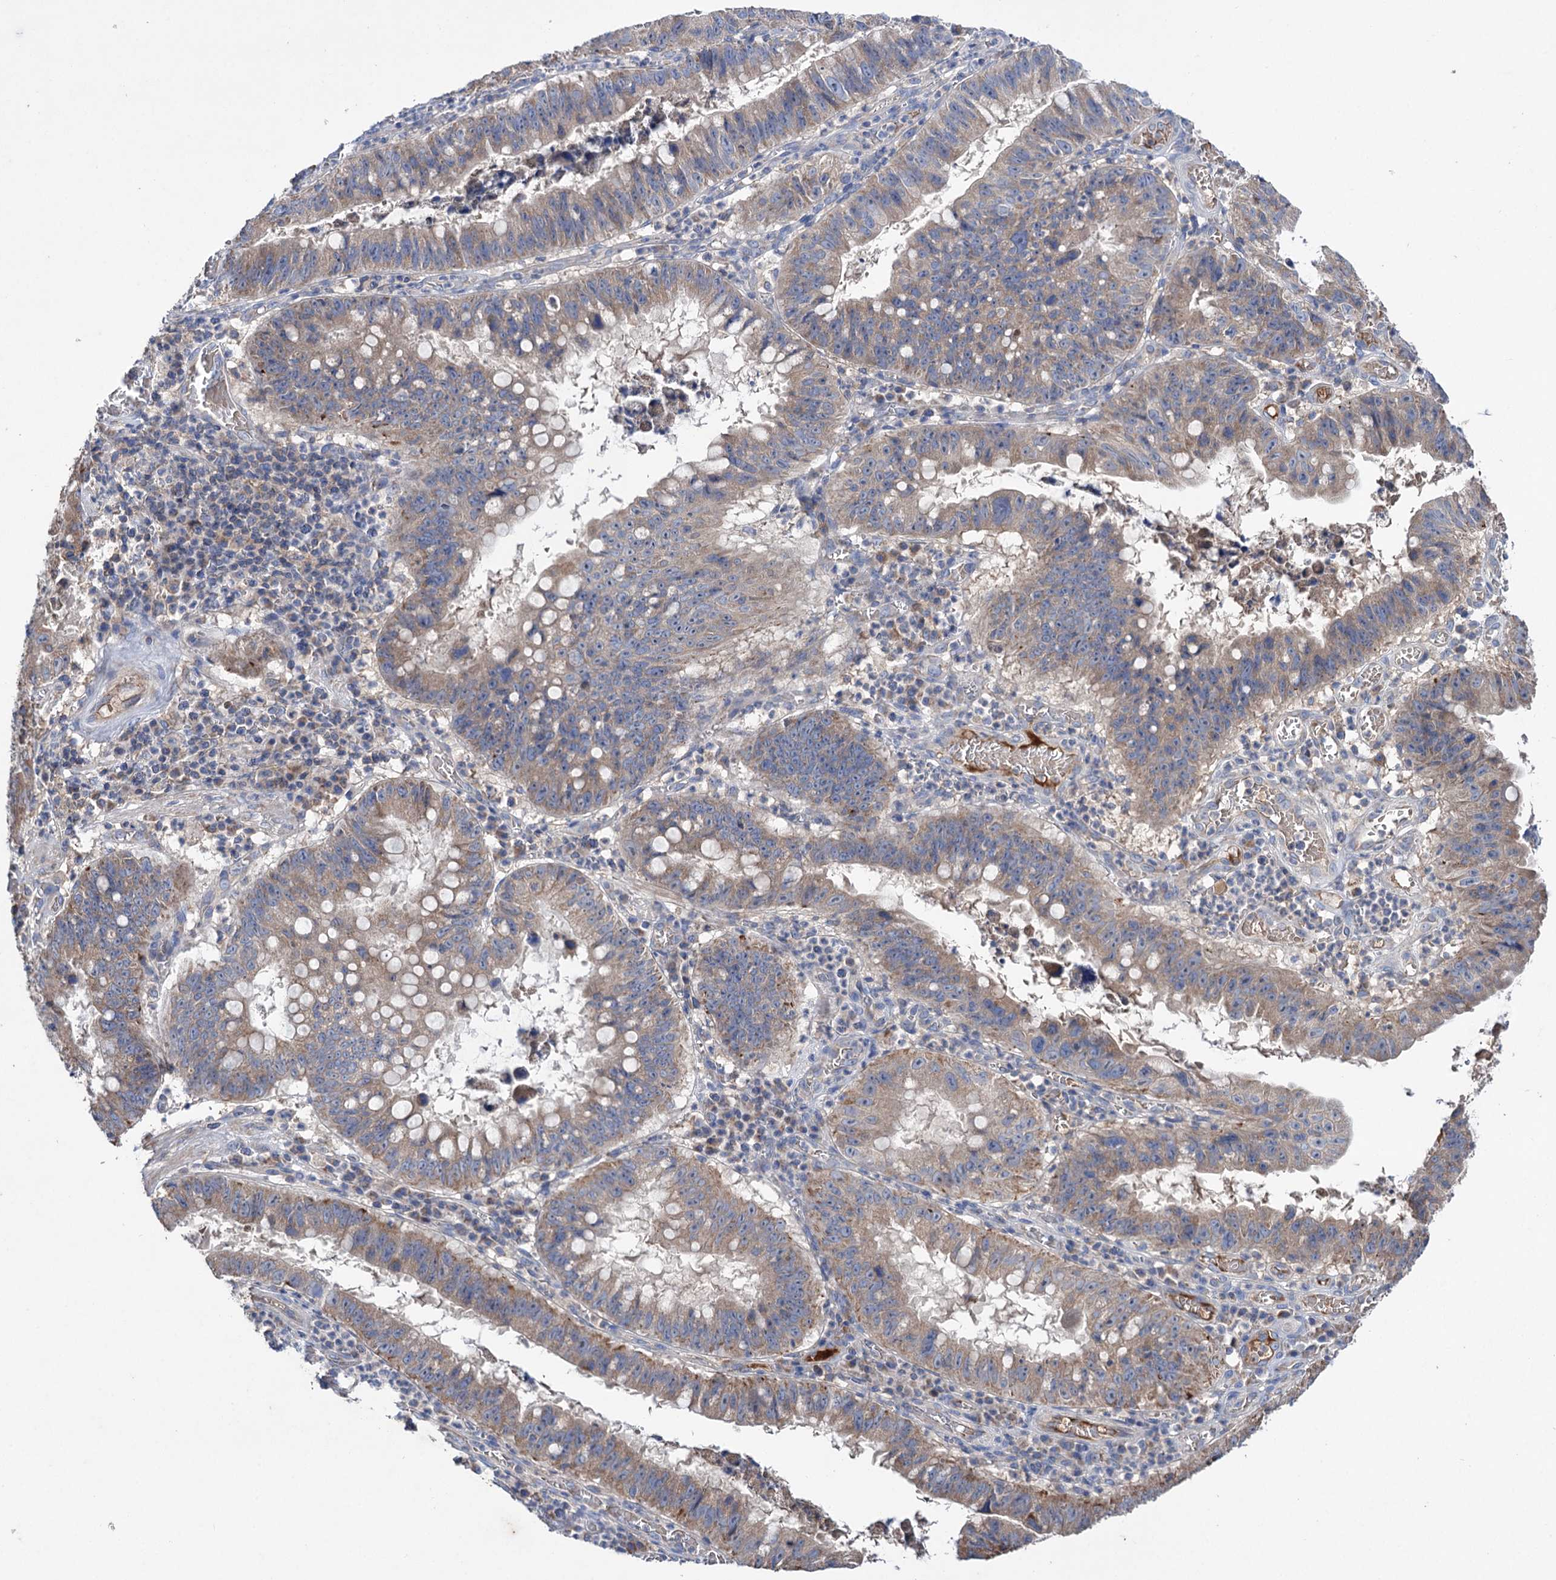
{"staining": {"intensity": "weak", "quantity": "25%-75%", "location": "cytoplasmic/membranous"}, "tissue": "stomach cancer", "cell_type": "Tumor cells", "image_type": "cancer", "snomed": [{"axis": "morphology", "description": "Adenocarcinoma, NOS"}, {"axis": "topography", "description": "Stomach"}], "caption": "Protein analysis of adenocarcinoma (stomach) tissue reveals weak cytoplasmic/membranous positivity in about 25%-75% of tumor cells.", "gene": "CLPB", "patient": {"sex": "male", "age": 59}}